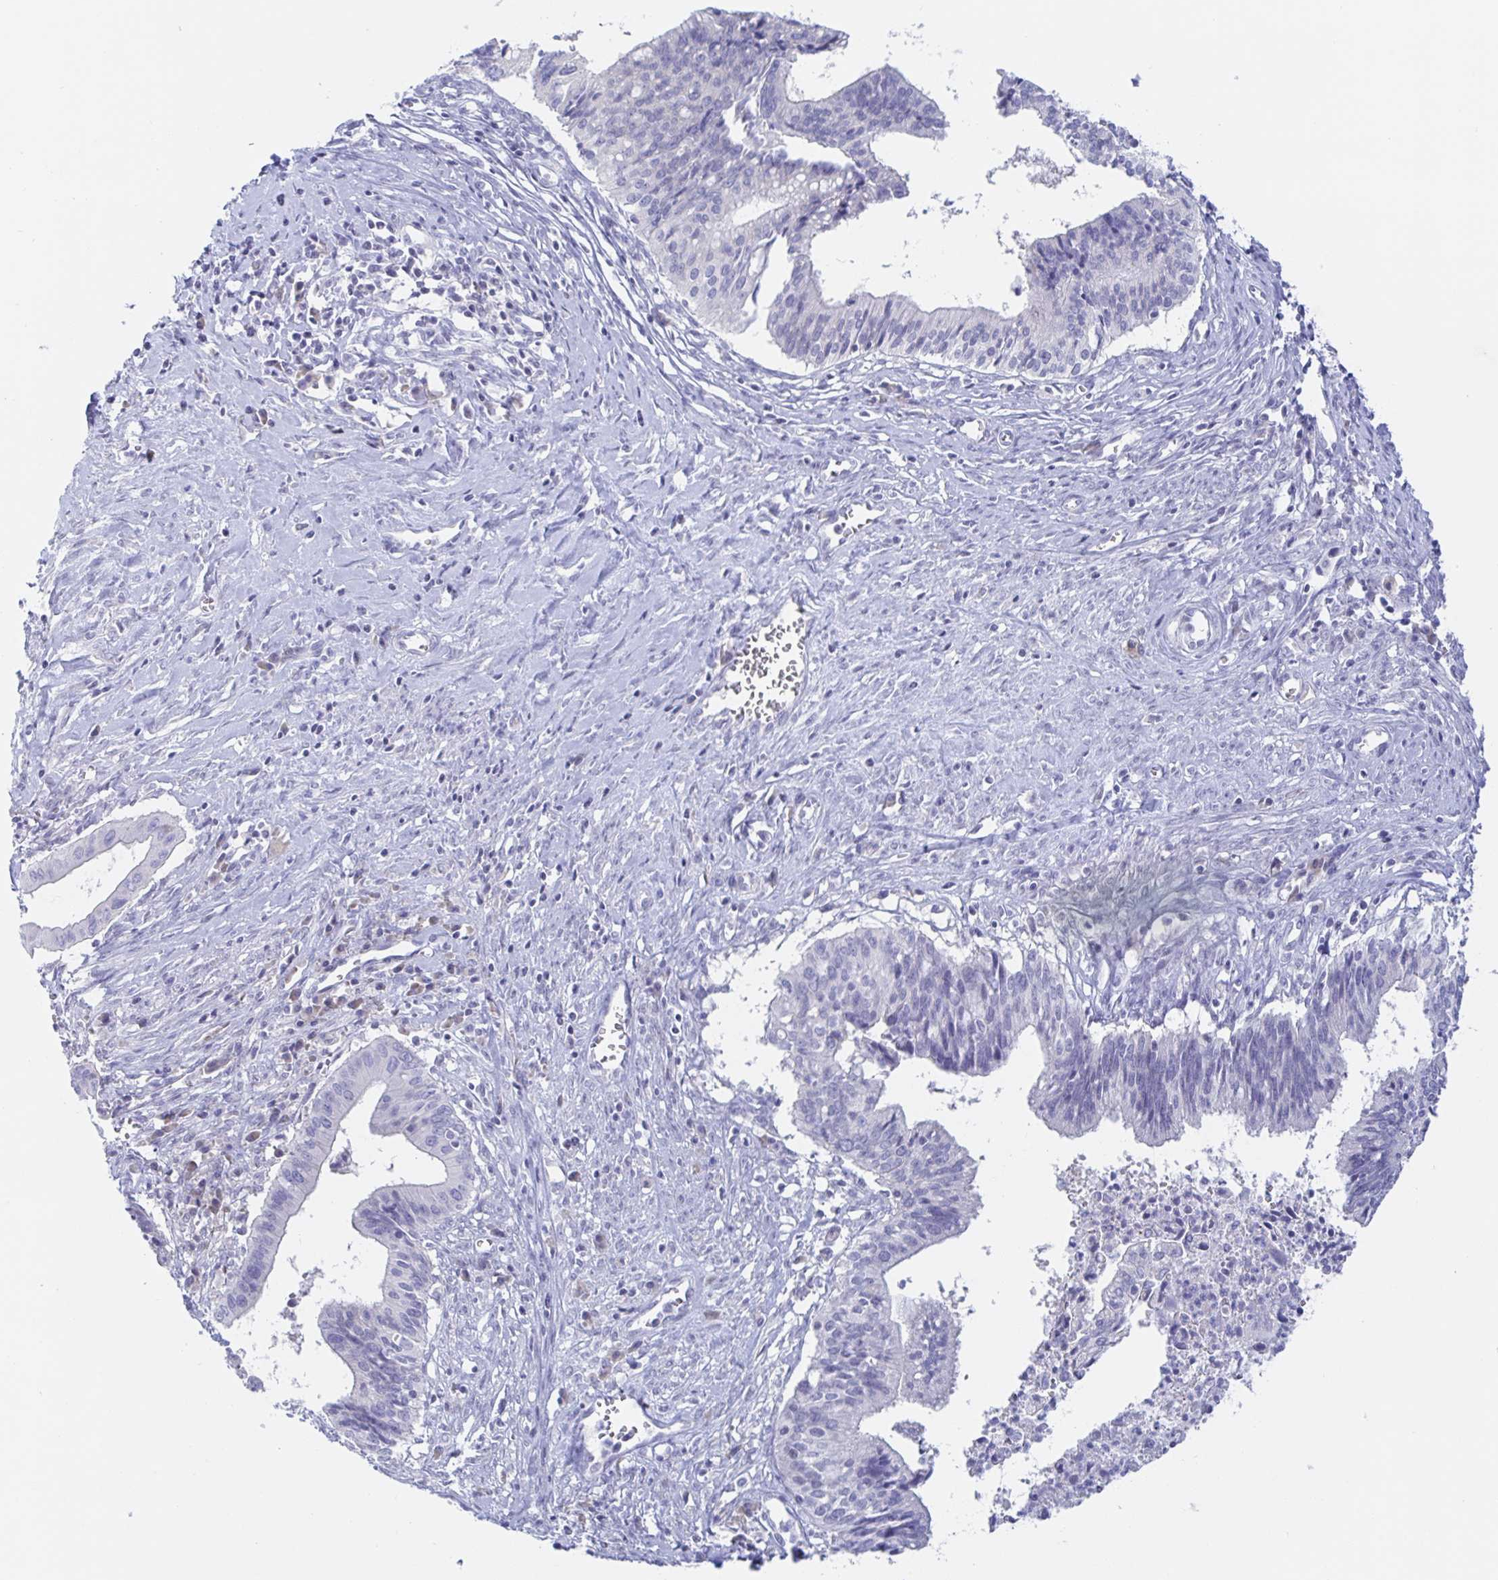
{"staining": {"intensity": "negative", "quantity": "none", "location": "none"}, "tissue": "cervical cancer", "cell_type": "Tumor cells", "image_type": "cancer", "snomed": [{"axis": "morphology", "description": "Adenocarcinoma, NOS"}, {"axis": "topography", "description": "Cervix"}], "caption": "Immunohistochemistry (IHC) of human cervical cancer (adenocarcinoma) reveals no expression in tumor cells. The staining is performed using DAB brown chromogen with nuclei counter-stained in using hematoxylin.", "gene": "SIAH3", "patient": {"sex": "female", "age": 44}}